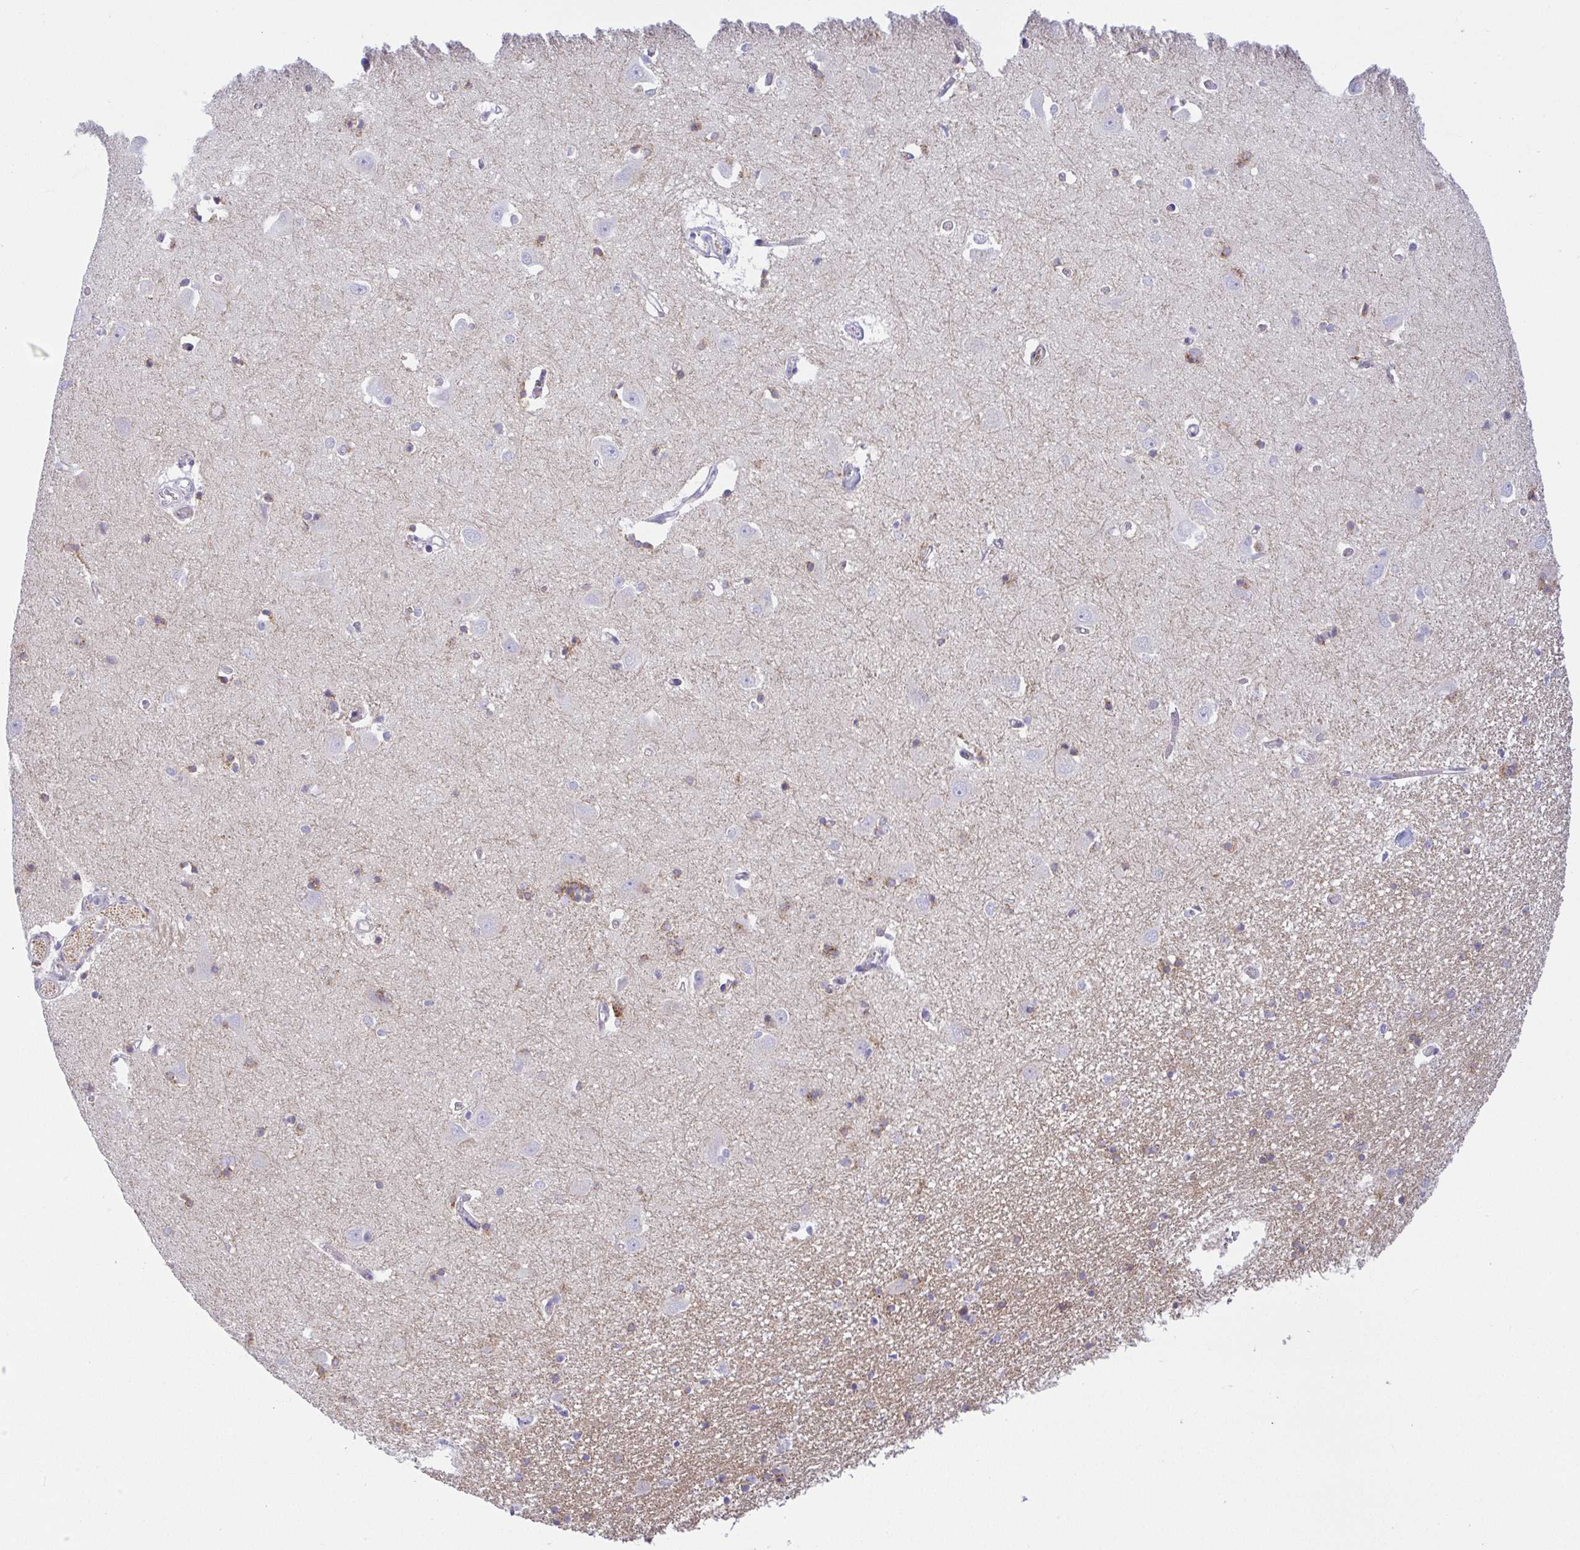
{"staining": {"intensity": "moderate", "quantity": "<25%", "location": "cytoplasmic/membranous"}, "tissue": "caudate", "cell_type": "Glial cells", "image_type": "normal", "snomed": [{"axis": "morphology", "description": "Normal tissue, NOS"}, {"axis": "topography", "description": "Lateral ventricle wall"}, {"axis": "topography", "description": "Hippocampus"}], "caption": "Immunohistochemistry (DAB) staining of benign caudate shows moderate cytoplasmic/membranous protein staining in approximately <25% of glial cells. The staining was performed using DAB to visualize the protein expression in brown, while the nuclei were stained in blue with hematoxylin (Magnification: 20x).", "gene": "FAM177A1", "patient": {"sex": "female", "age": 63}}